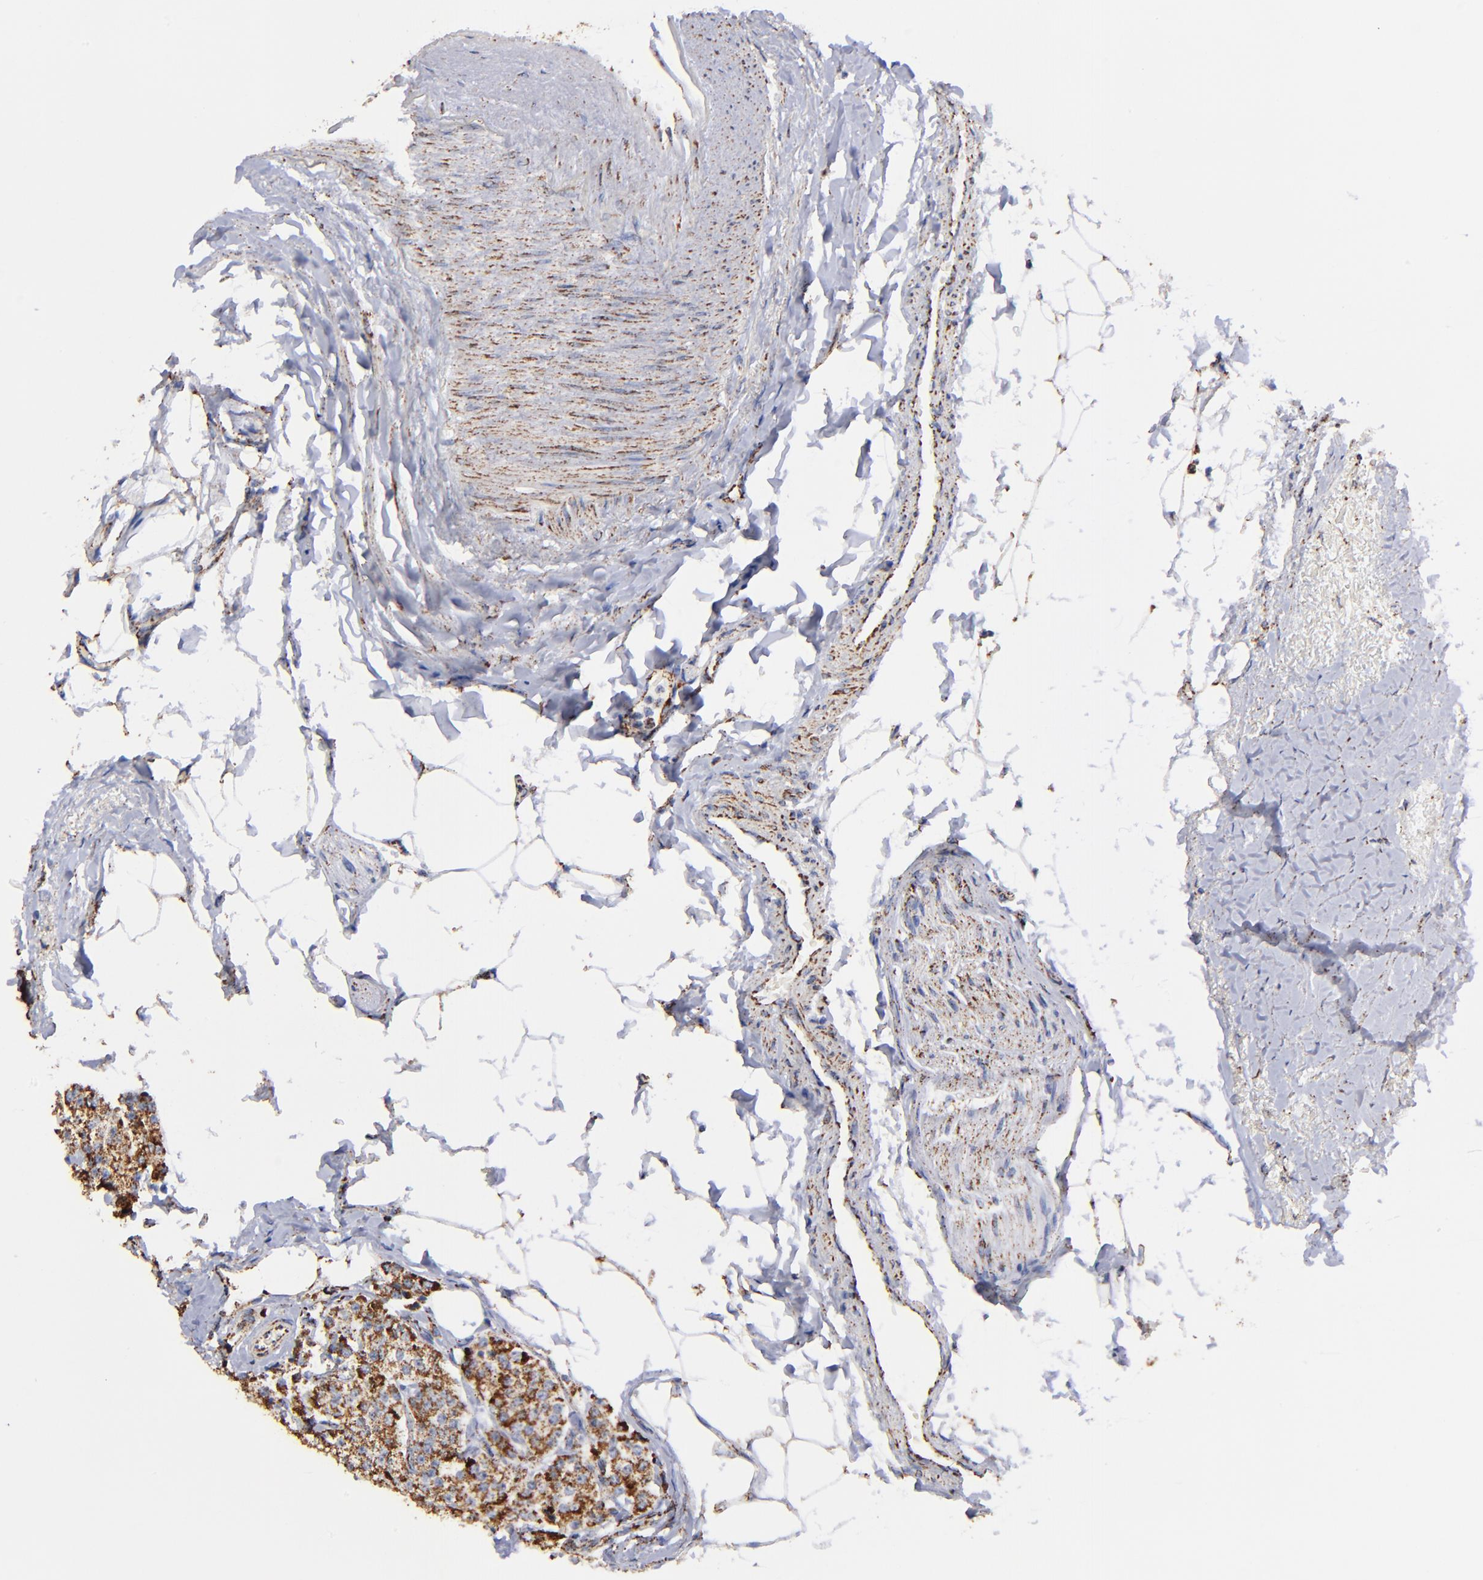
{"staining": {"intensity": "strong", "quantity": ">75%", "location": "cytoplasmic/membranous"}, "tissue": "carcinoid", "cell_type": "Tumor cells", "image_type": "cancer", "snomed": [{"axis": "morphology", "description": "Carcinoid, malignant, NOS"}, {"axis": "topography", "description": "Colon"}], "caption": "An immunohistochemistry (IHC) photomicrograph of neoplastic tissue is shown. Protein staining in brown shows strong cytoplasmic/membranous positivity in carcinoid (malignant) within tumor cells.", "gene": "PHB1", "patient": {"sex": "female", "age": 61}}